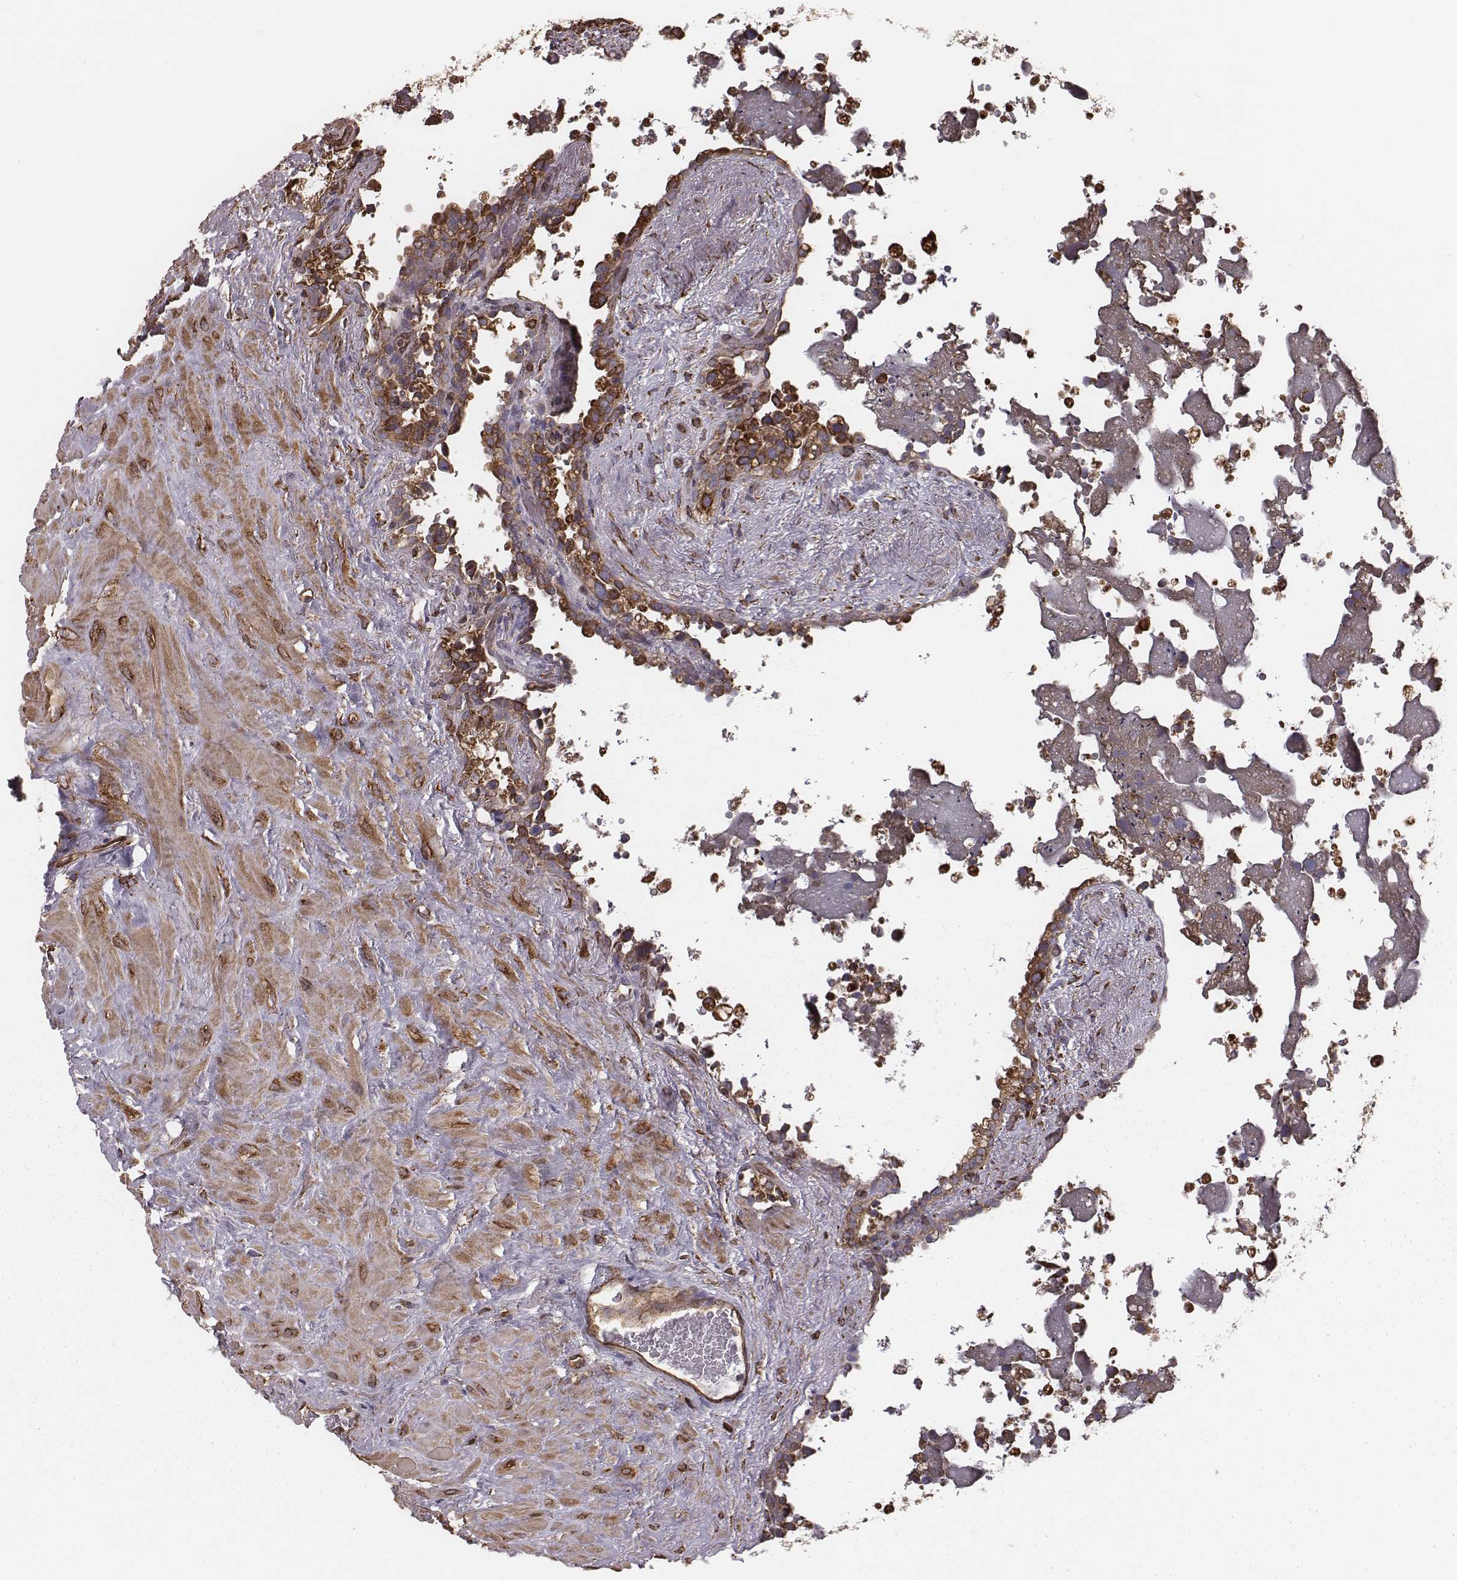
{"staining": {"intensity": "moderate", "quantity": "25%-75%", "location": "cytoplasmic/membranous"}, "tissue": "seminal vesicle", "cell_type": "Glandular cells", "image_type": "normal", "snomed": [{"axis": "morphology", "description": "Normal tissue, NOS"}, {"axis": "topography", "description": "Seminal veicle"}], "caption": "DAB immunohistochemical staining of normal human seminal vesicle reveals moderate cytoplasmic/membranous protein expression in approximately 25%-75% of glandular cells.", "gene": "PALMD", "patient": {"sex": "male", "age": 71}}